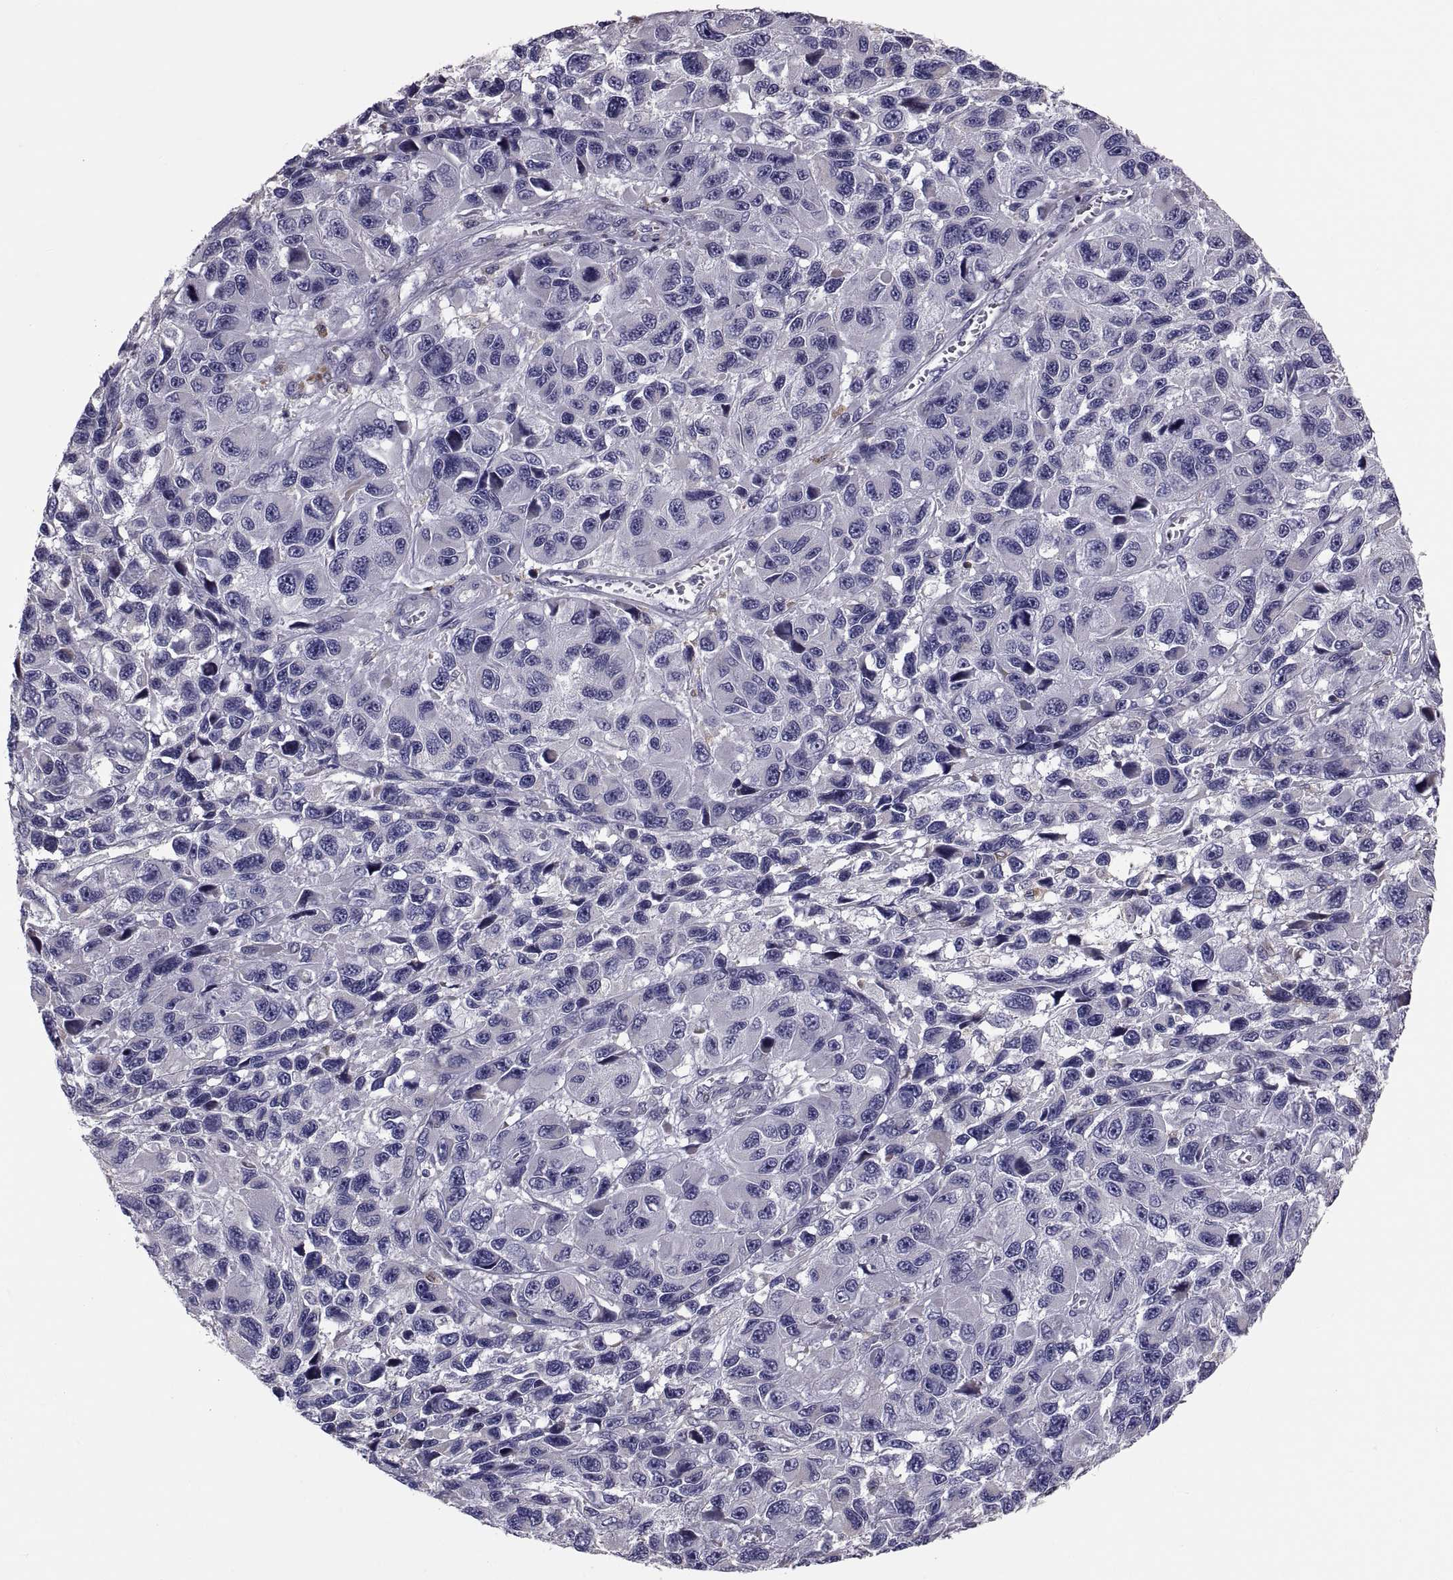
{"staining": {"intensity": "negative", "quantity": "none", "location": "none"}, "tissue": "melanoma", "cell_type": "Tumor cells", "image_type": "cancer", "snomed": [{"axis": "morphology", "description": "Malignant melanoma, NOS"}, {"axis": "topography", "description": "Skin"}], "caption": "IHC of melanoma demonstrates no staining in tumor cells. Brightfield microscopy of immunohistochemistry stained with DAB (brown) and hematoxylin (blue), captured at high magnification.", "gene": "ANO1", "patient": {"sex": "male", "age": 53}}